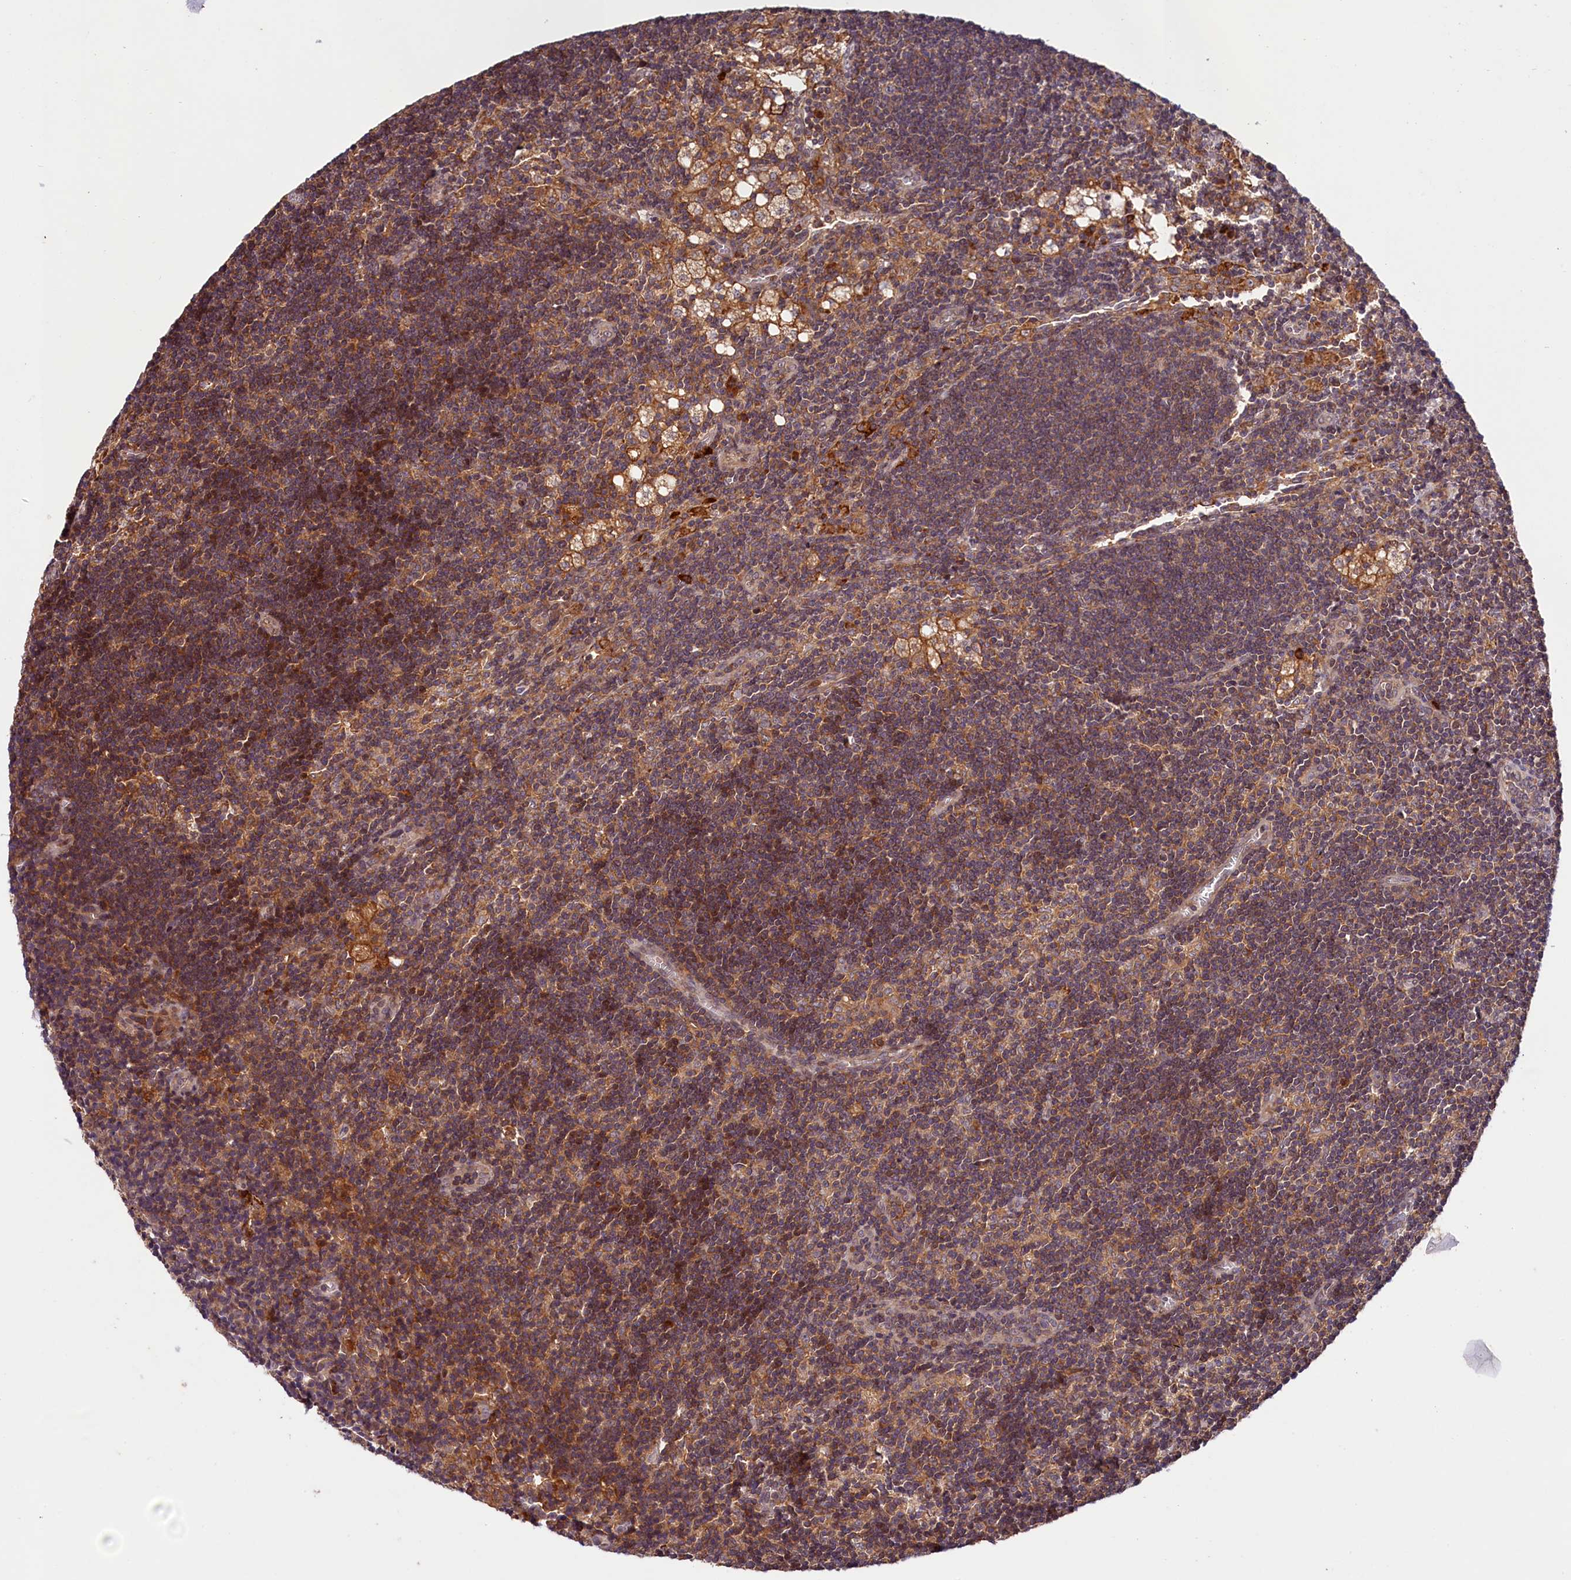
{"staining": {"intensity": "weak", "quantity": "25%-75%", "location": "cytoplasmic/membranous"}, "tissue": "lymph node", "cell_type": "Germinal center cells", "image_type": "normal", "snomed": [{"axis": "morphology", "description": "Normal tissue, NOS"}, {"axis": "topography", "description": "Lymph node"}], "caption": "Human lymph node stained with a brown dye exhibits weak cytoplasmic/membranous positive staining in about 25%-75% of germinal center cells.", "gene": "CACNA1H", "patient": {"sex": "male", "age": 24}}